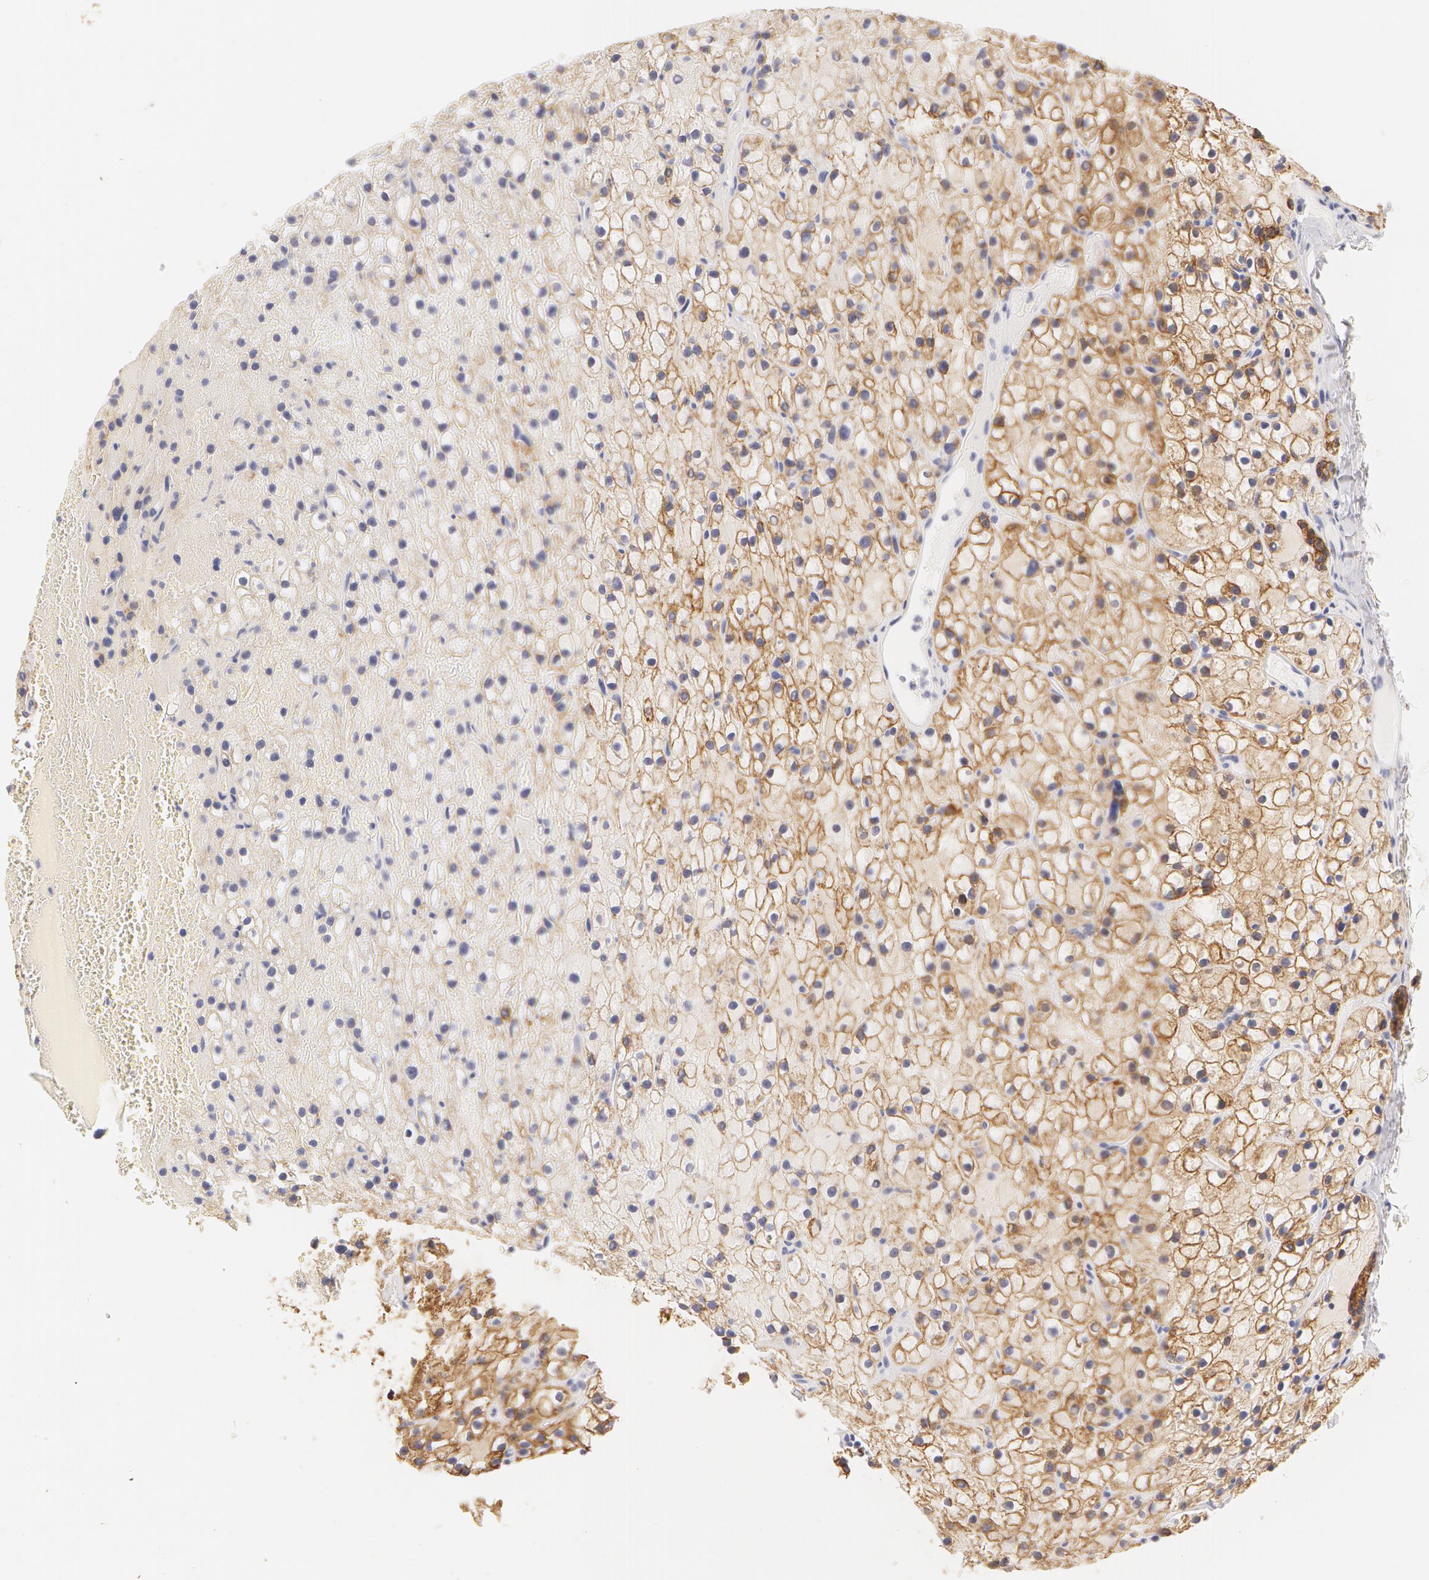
{"staining": {"intensity": "moderate", "quantity": ">75%", "location": "cytoplasmic/membranous"}, "tissue": "parathyroid gland", "cell_type": "Glandular cells", "image_type": "normal", "snomed": [{"axis": "morphology", "description": "Normal tissue, NOS"}, {"axis": "topography", "description": "Parathyroid gland"}], "caption": "Immunohistochemical staining of benign parathyroid gland demonstrates medium levels of moderate cytoplasmic/membranous expression in approximately >75% of glandular cells.", "gene": "KRT8", "patient": {"sex": "female", "age": 71}}